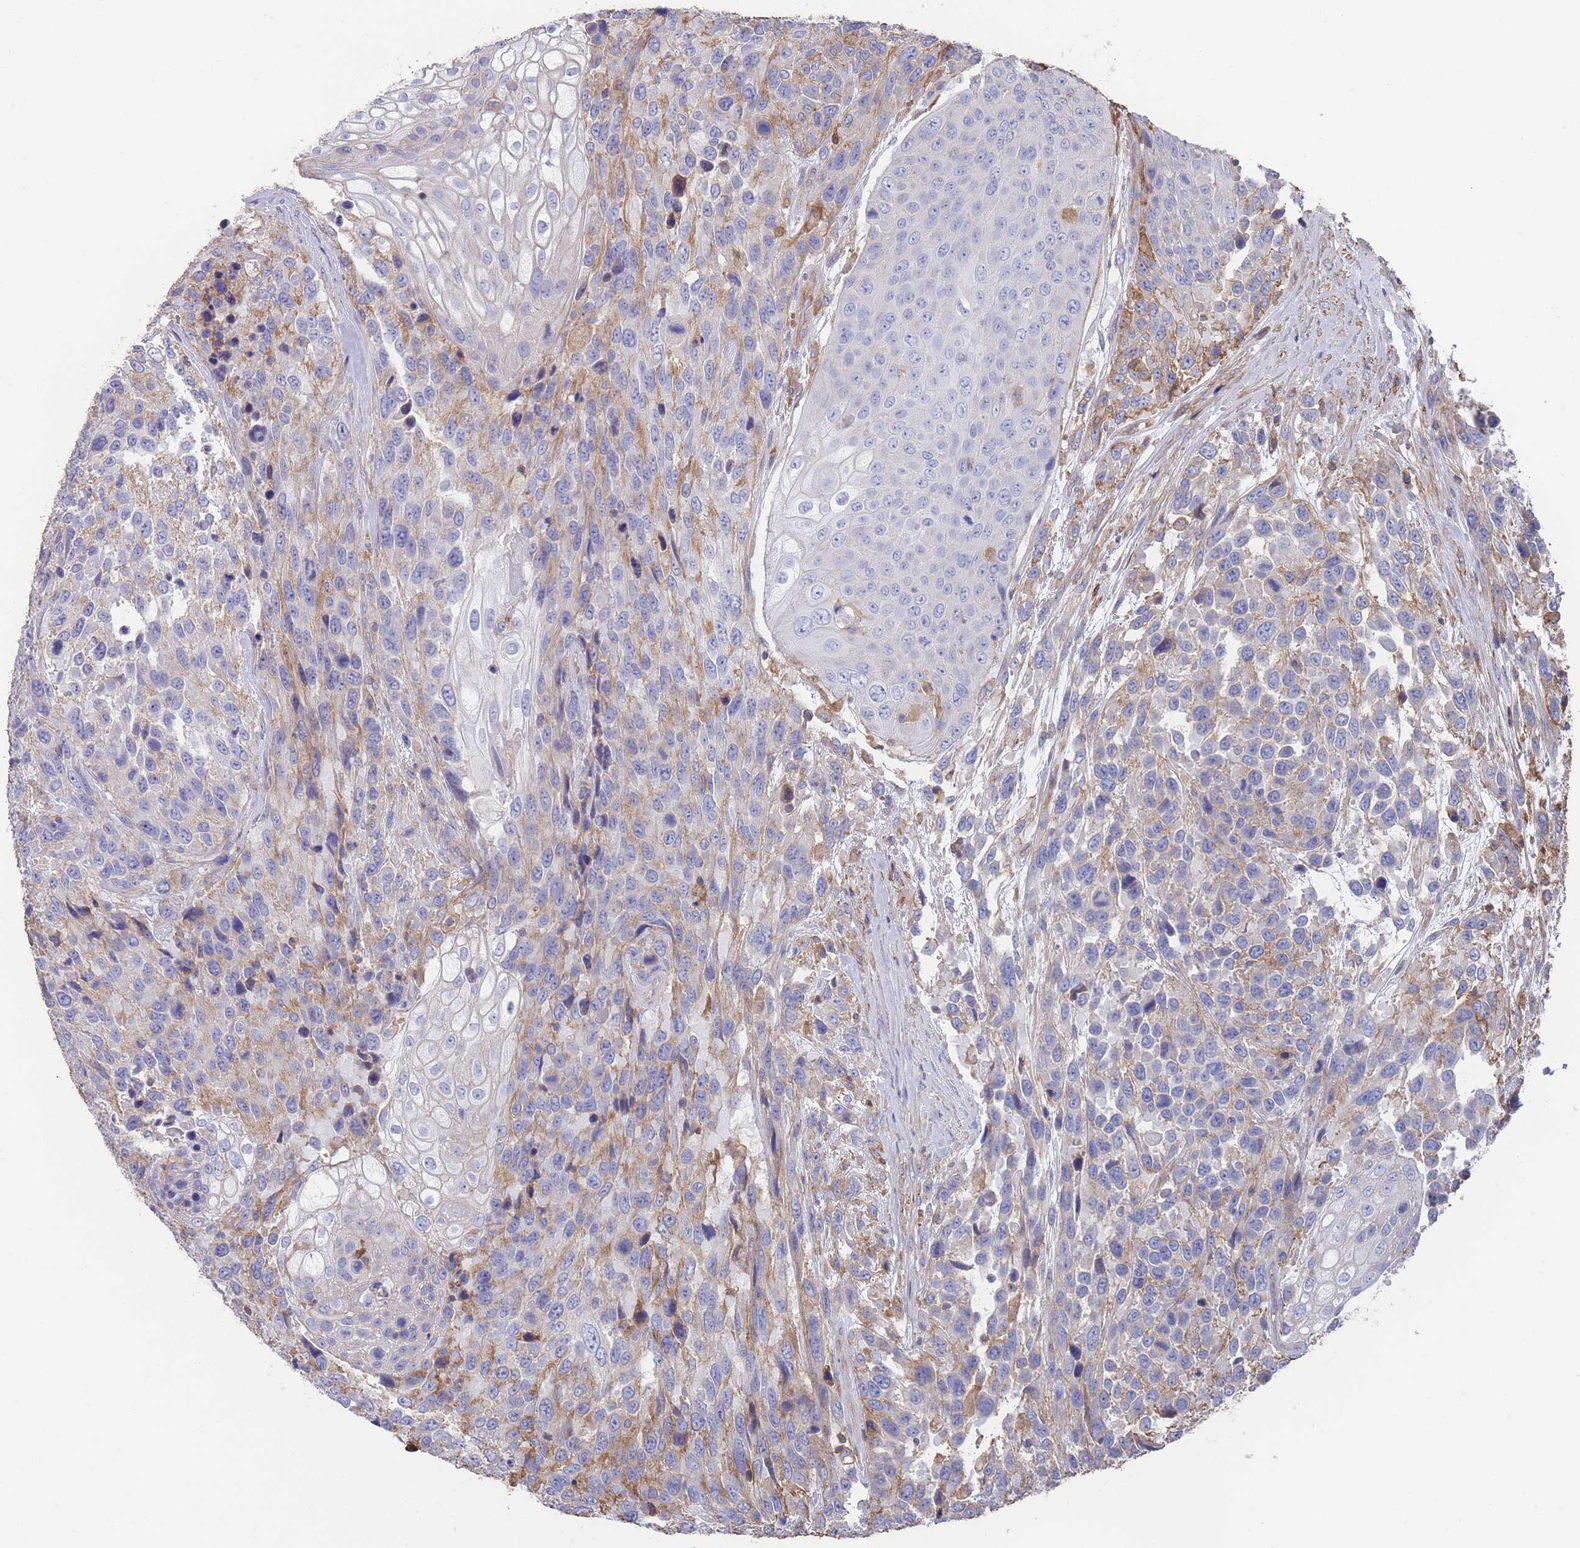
{"staining": {"intensity": "moderate", "quantity": "<25%", "location": "cytoplasmic/membranous"}, "tissue": "urothelial cancer", "cell_type": "Tumor cells", "image_type": "cancer", "snomed": [{"axis": "morphology", "description": "Urothelial carcinoma, High grade"}, {"axis": "topography", "description": "Urinary bladder"}], "caption": "The photomicrograph reveals immunohistochemical staining of urothelial cancer. There is moderate cytoplasmic/membranous staining is appreciated in about <25% of tumor cells.", "gene": "SCCPDH", "patient": {"sex": "female", "age": 70}}